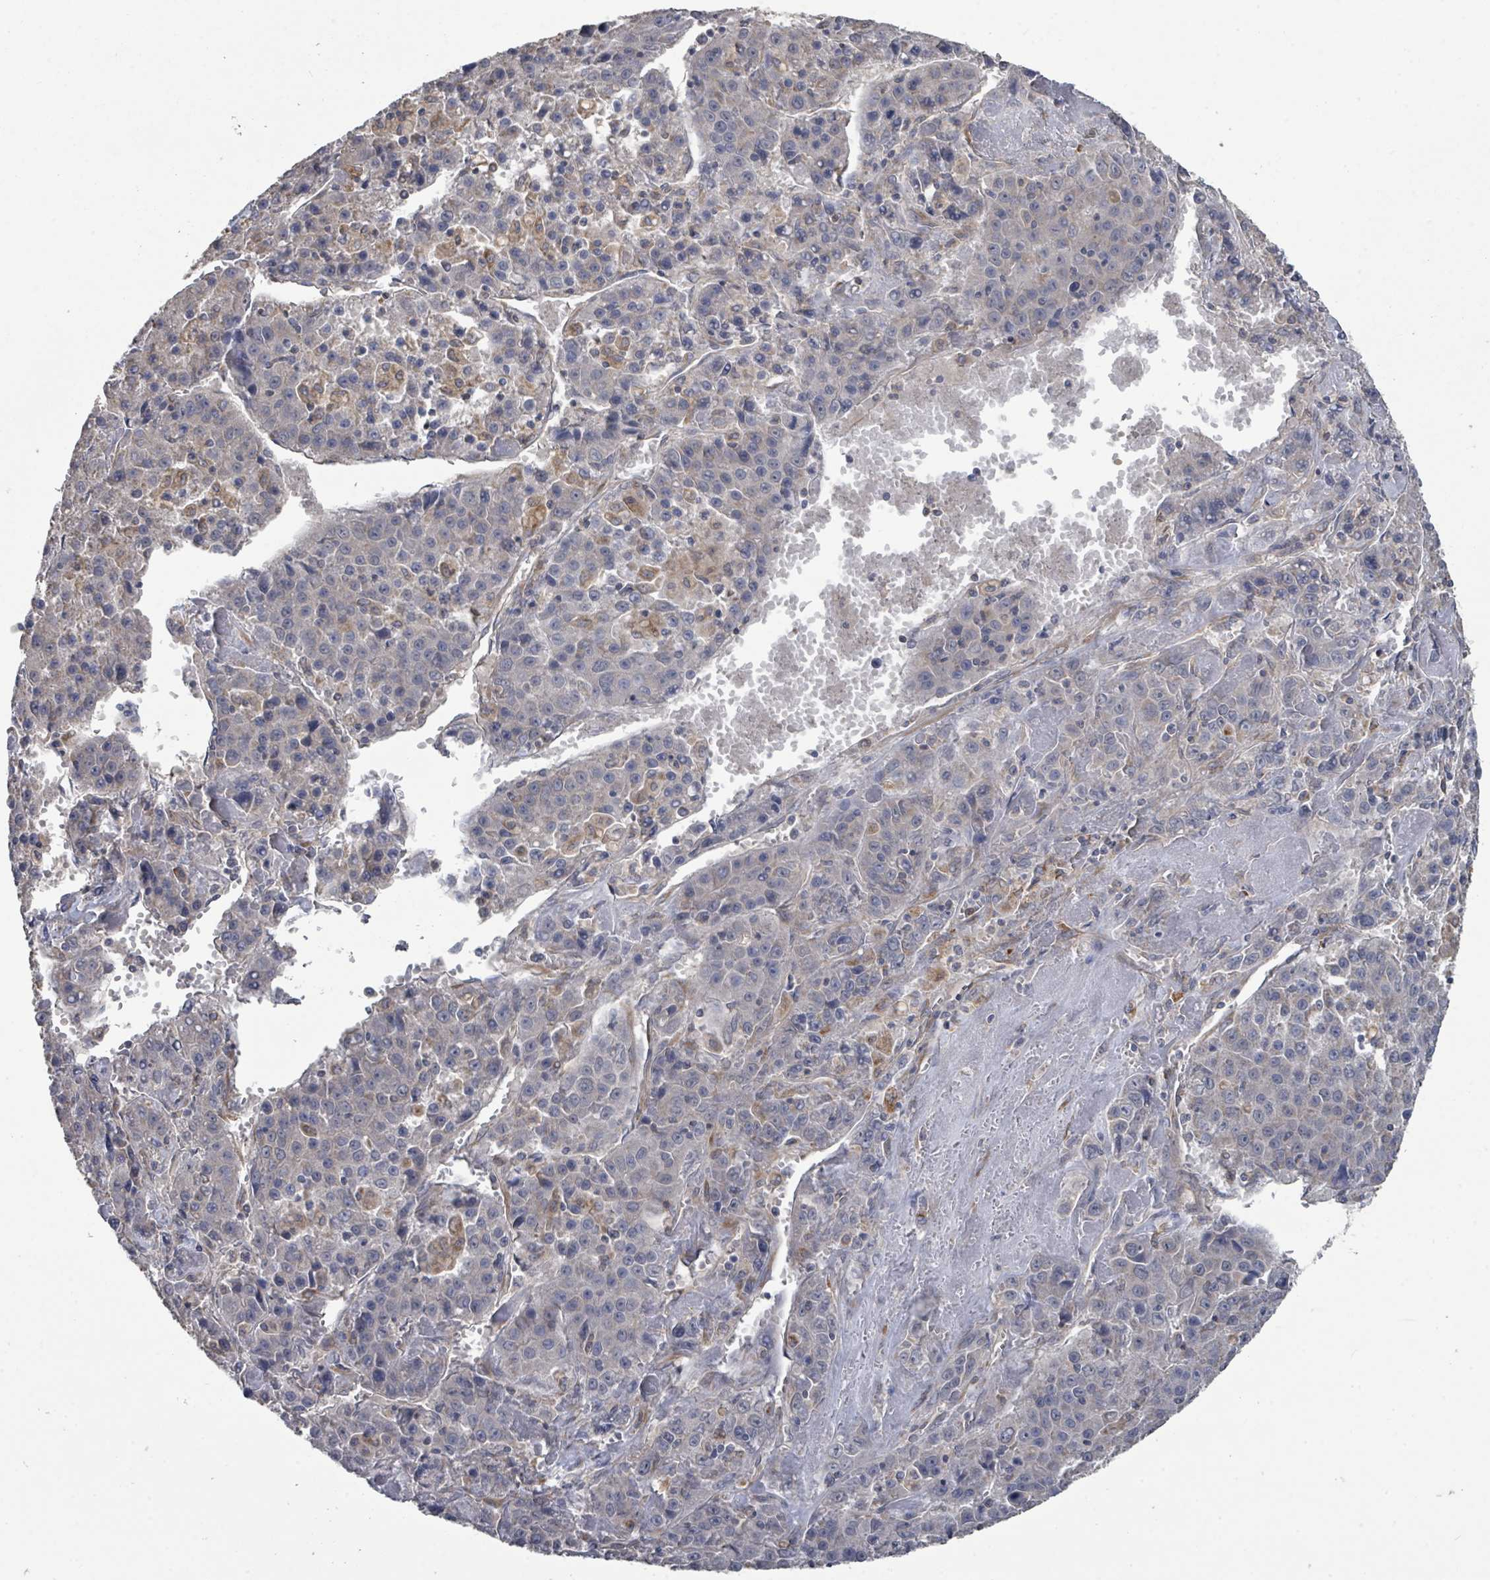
{"staining": {"intensity": "negative", "quantity": "none", "location": "none"}, "tissue": "liver cancer", "cell_type": "Tumor cells", "image_type": "cancer", "snomed": [{"axis": "morphology", "description": "Carcinoma, Hepatocellular, NOS"}, {"axis": "topography", "description": "Liver"}], "caption": "DAB (3,3'-diaminobenzidine) immunohistochemical staining of human liver cancer (hepatocellular carcinoma) demonstrates no significant expression in tumor cells. (DAB IHC with hematoxylin counter stain).", "gene": "SLC9A7", "patient": {"sex": "female", "age": 53}}